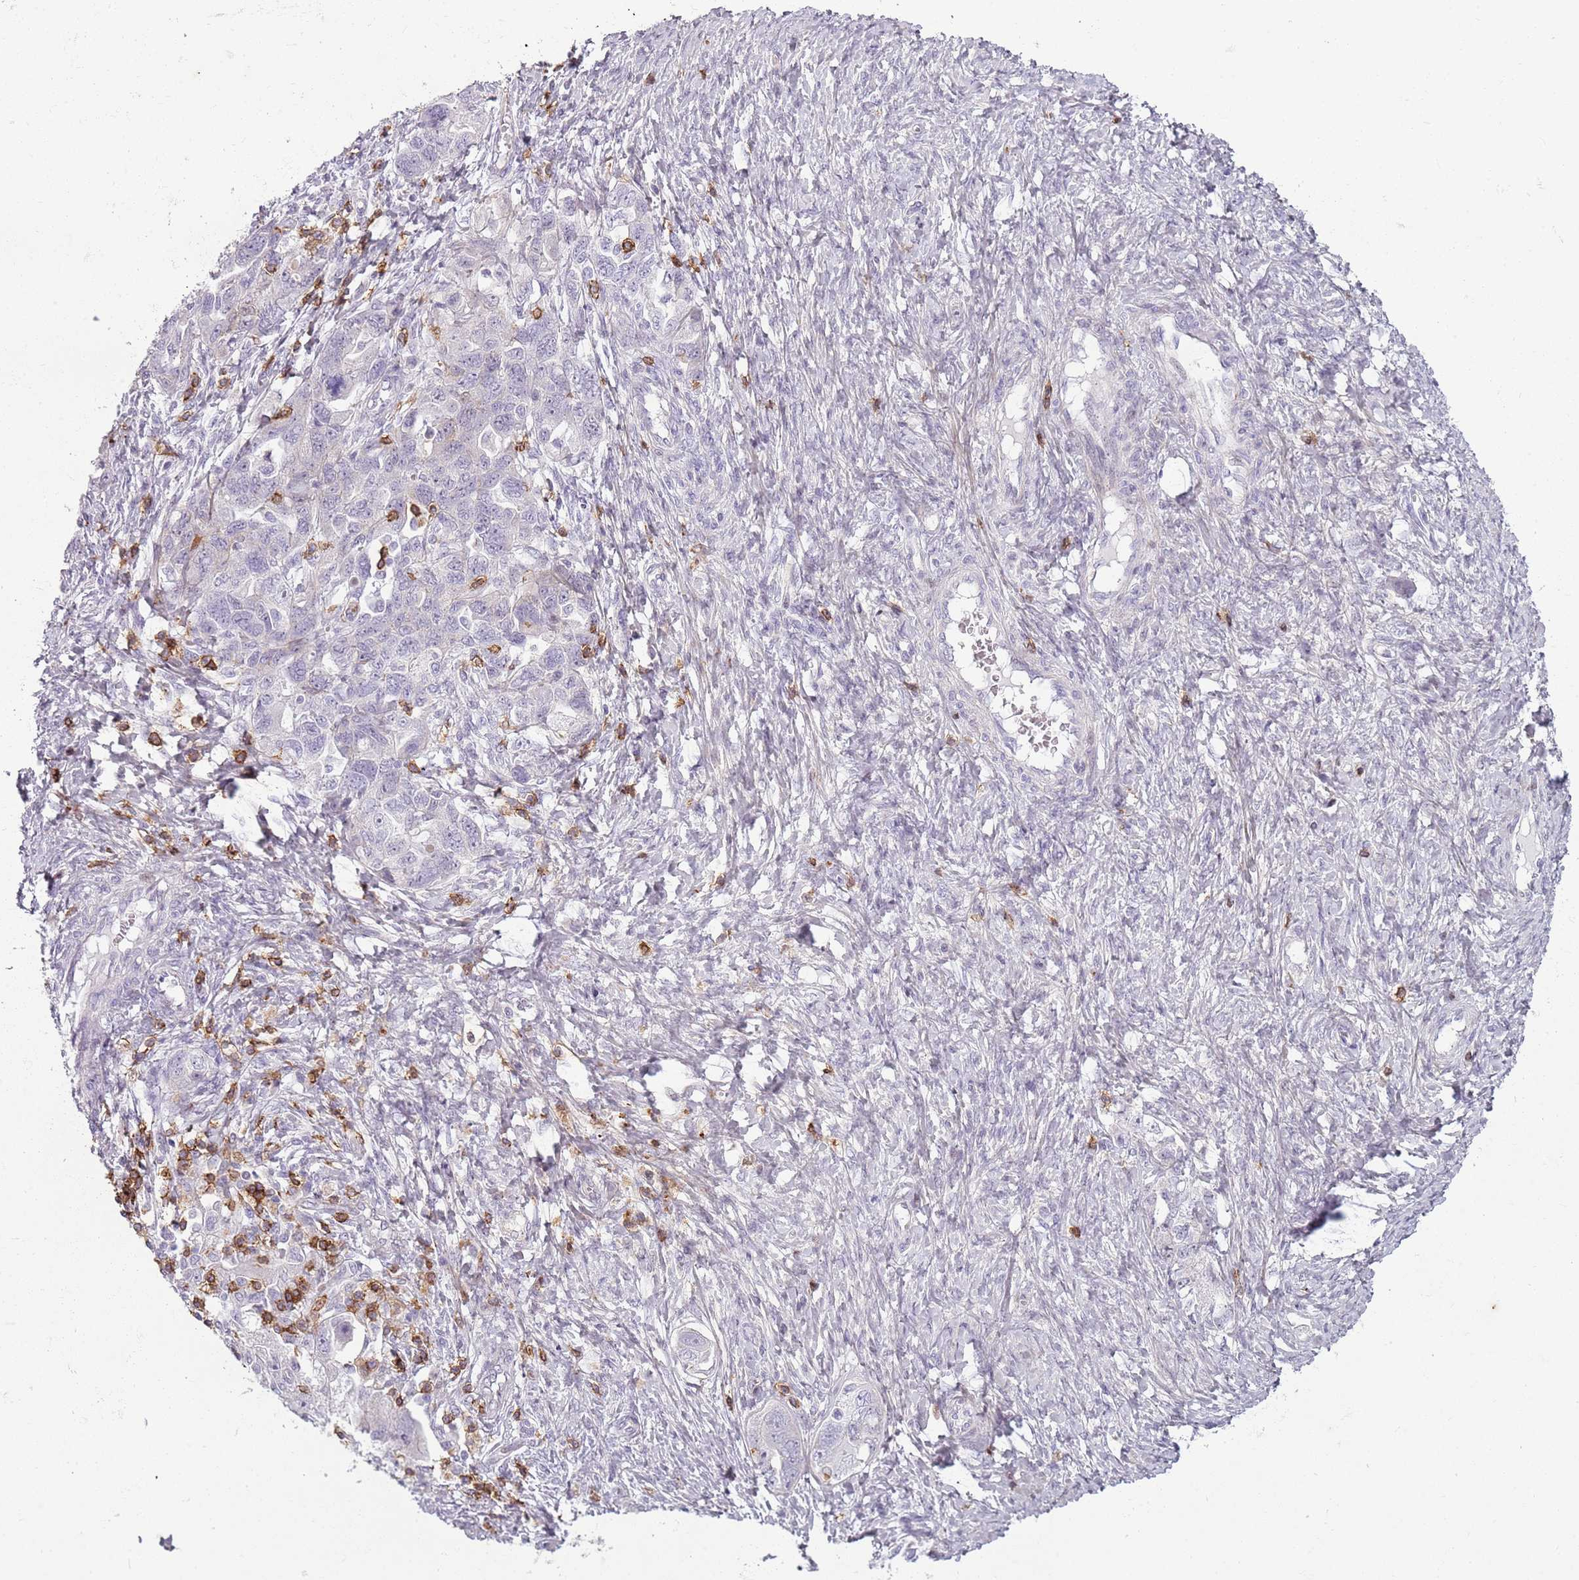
{"staining": {"intensity": "negative", "quantity": "none", "location": "none"}, "tissue": "ovarian cancer", "cell_type": "Tumor cells", "image_type": "cancer", "snomed": [{"axis": "morphology", "description": "Carcinoma, NOS"}, {"axis": "morphology", "description": "Cystadenocarcinoma, serous, NOS"}, {"axis": "topography", "description": "Ovary"}], "caption": "Immunohistochemistry histopathology image of human ovarian serous cystadenocarcinoma stained for a protein (brown), which demonstrates no expression in tumor cells. (DAB (3,3'-diaminobenzidine) IHC, high magnification).", "gene": "ZNF583", "patient": {"sex": "female", "age": 69}}